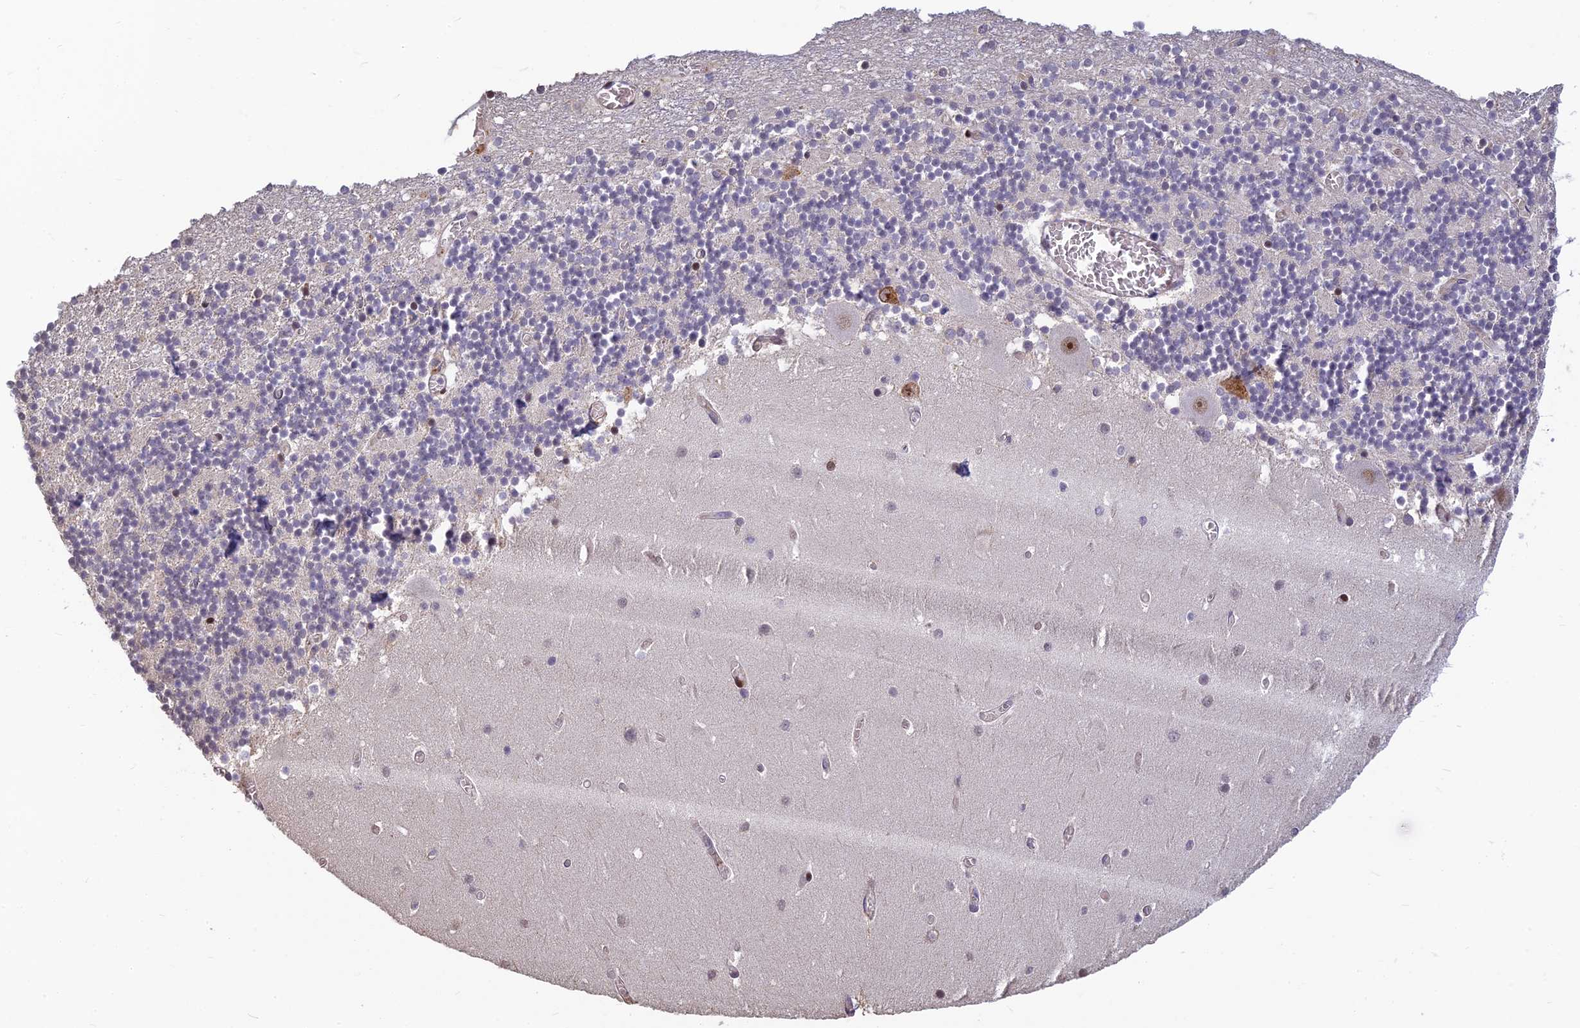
{"staining": {"intensity": "weak", "quantity": "<25%", "location": "cytoplasmic/membranous"}, "tissue": "cerebellum", "cell_type": "Cells in granular layer", "image_type": "normal", "snomed": [{"axis": "morphology", "description": "Normal tissue, NOS"}, {"axis": "topography", "description": "Cerebellum"}], "caption": "High power microscopy histopathology image of an immunohistochemistry (IHC) histopathology image of unremarkable cerebellum, revealing no significant staining in cells in granular layer. (DAB IHC with hematoxylin counter stain).", "gene": "UFSP2", "patient": {"sex": "female", "age": 28}}